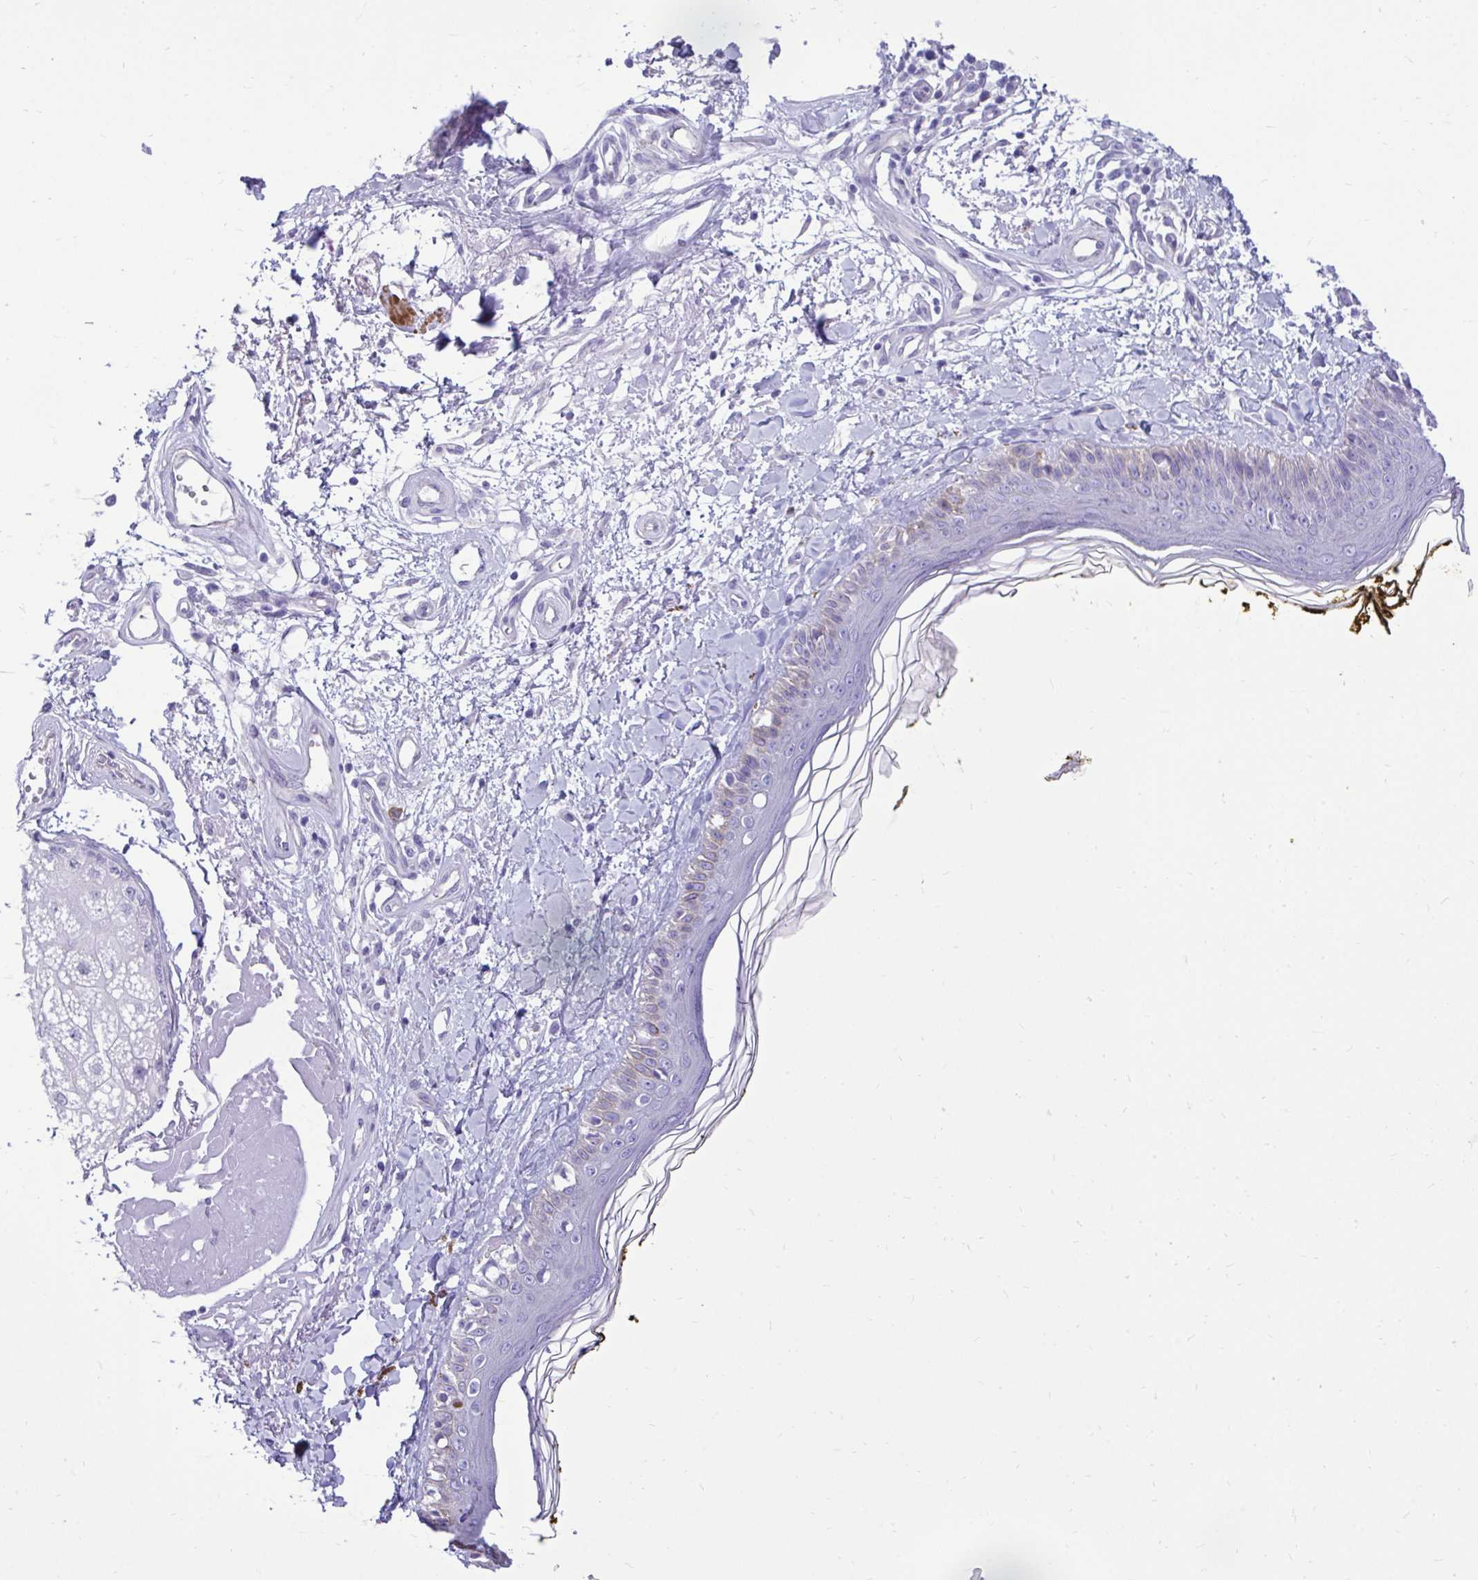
{"staining": {"intensity": "negative", "quantity": "none", "location": "none"}, "tissue": "skin", "cell_type": "Fibroblasts", "image_type": "normal", "snomed": [{"axis": "morphology", "description": "Normal tissue, NOS"}, {"axis": "topography", "description": "Skin"}], "caption": "High magnification brightfield microscopy of benign skin stained with DAB (3,3'-diaminobenzidine) (brown) and counterstained with hematoxylin (blue): fibroblasts show no significant positivity.", "gene": "ABCG2", "patient": {"sex": "male", "age": 76}}